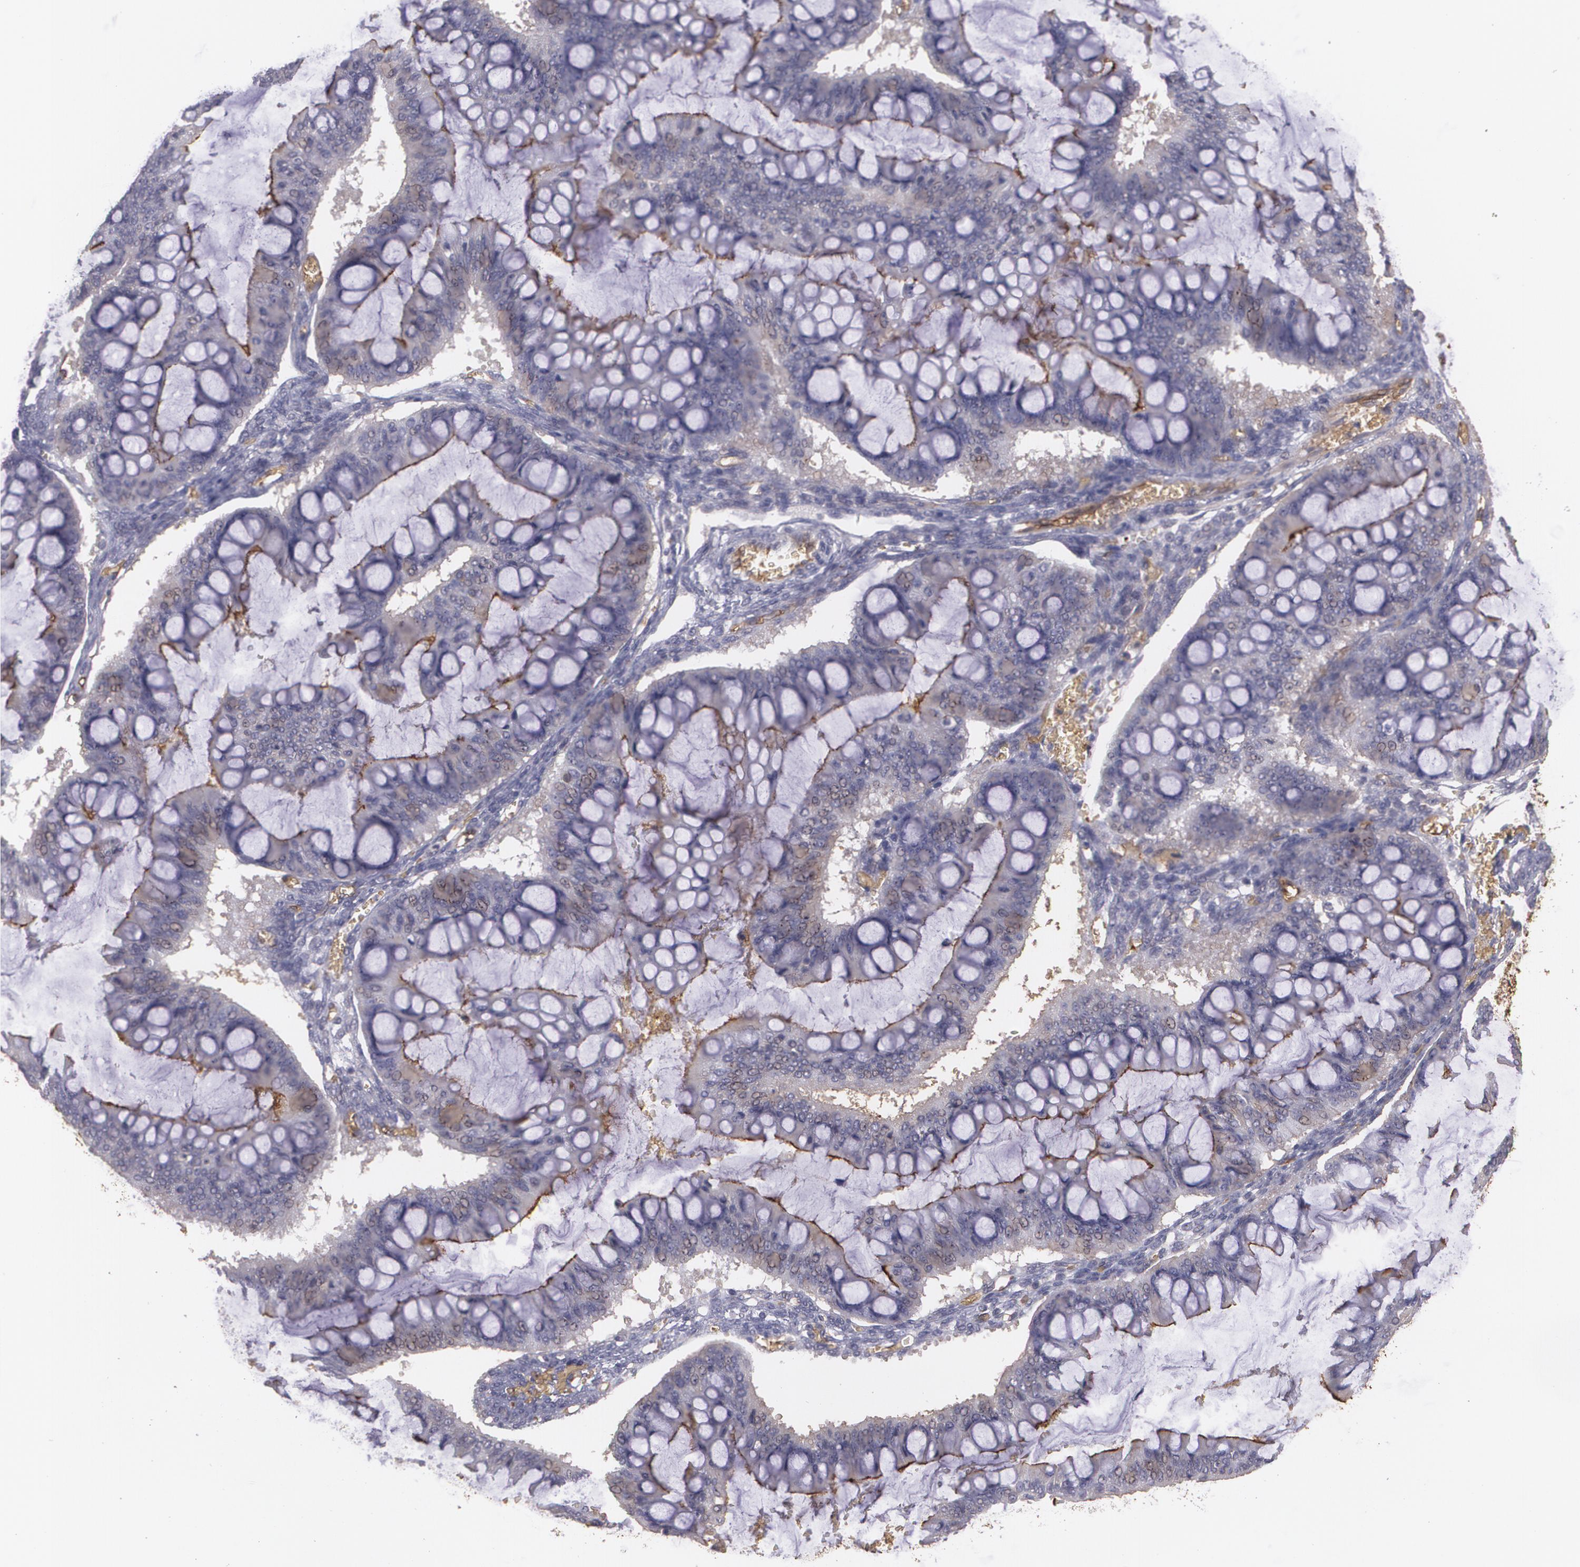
{"staining": {"intensity": "weak", "quantity": "25%-75%", "location": "cytoplasmic/membranous"}, "tissue": "ovarian cancer", "cell_type": "Tumor cells", "image_type": "cancer", "snomed": [{"axis": "morphology", "description": "Cystadenocarcinoma, mucinous, NOS"}, {"axis": "topography", "description": "Ovary"}], "caption": "An immunohistochemistry image of neoplastic tissue is shown. Protein staining in brown labels weak cytoplasmic/membranous positivity in ovarian cancer (mucinous cystadenocarcinoma) within tumor cells.", "gene": "ACE", "patient": {"sex": "female", "age": 73}}